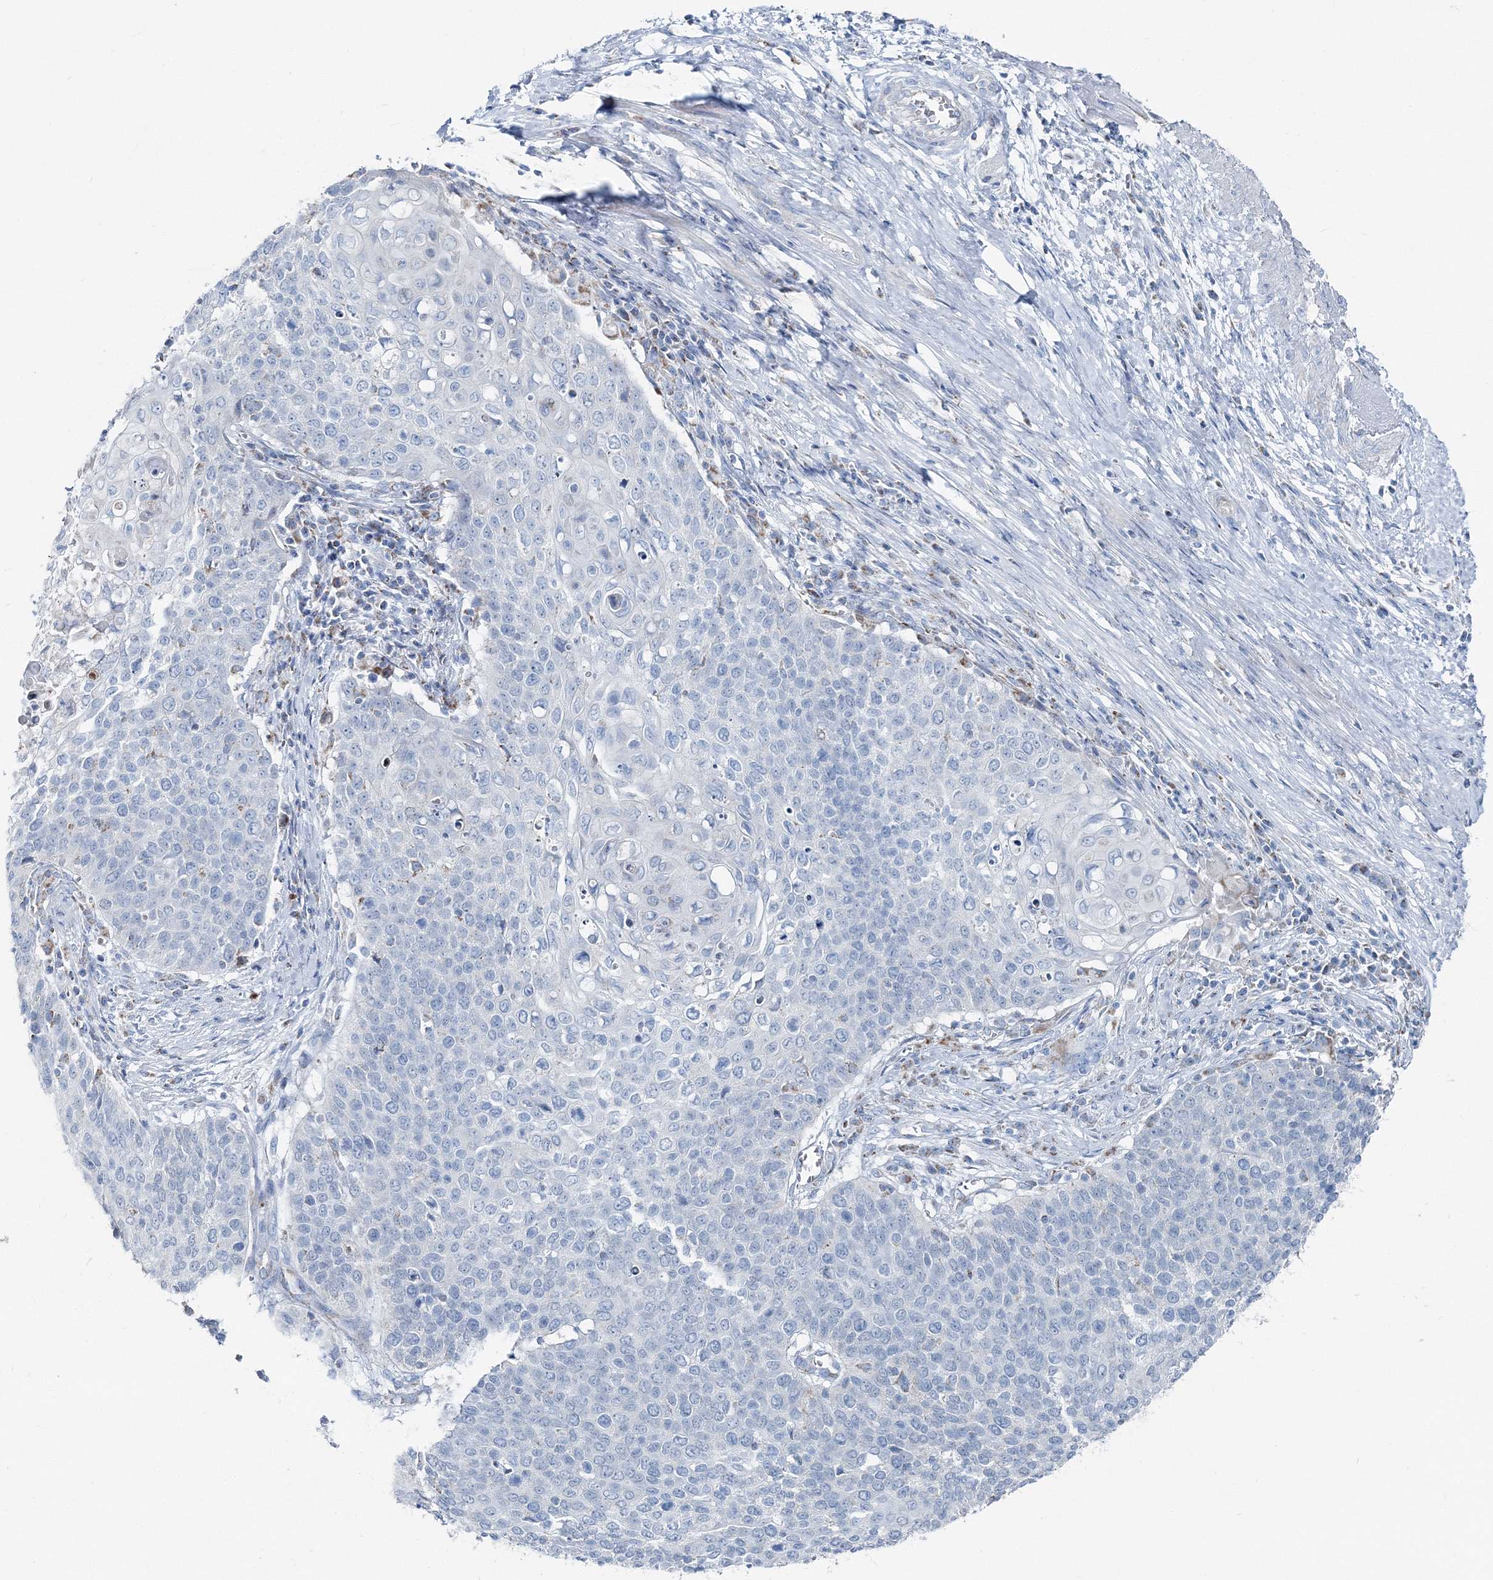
{"staining": {"intensity": "negative", "quantity": "none", "location": "none"}, "tissue": "cervical cancer", "cell_type": "Tumor cells", "image_type": "cancer", "snomed": [{"axis": "morphology", "description": "Squamous cell carcinoma, NOS"}, {"axis": "topography", "description": "Cervix"}], "caption": "Tumor cells are negative for protein expression in human cervical cancer (squamous cell carcinoma).", "gene": "GABARAPL2", "patient": {"sex": "female", "age": 39}}